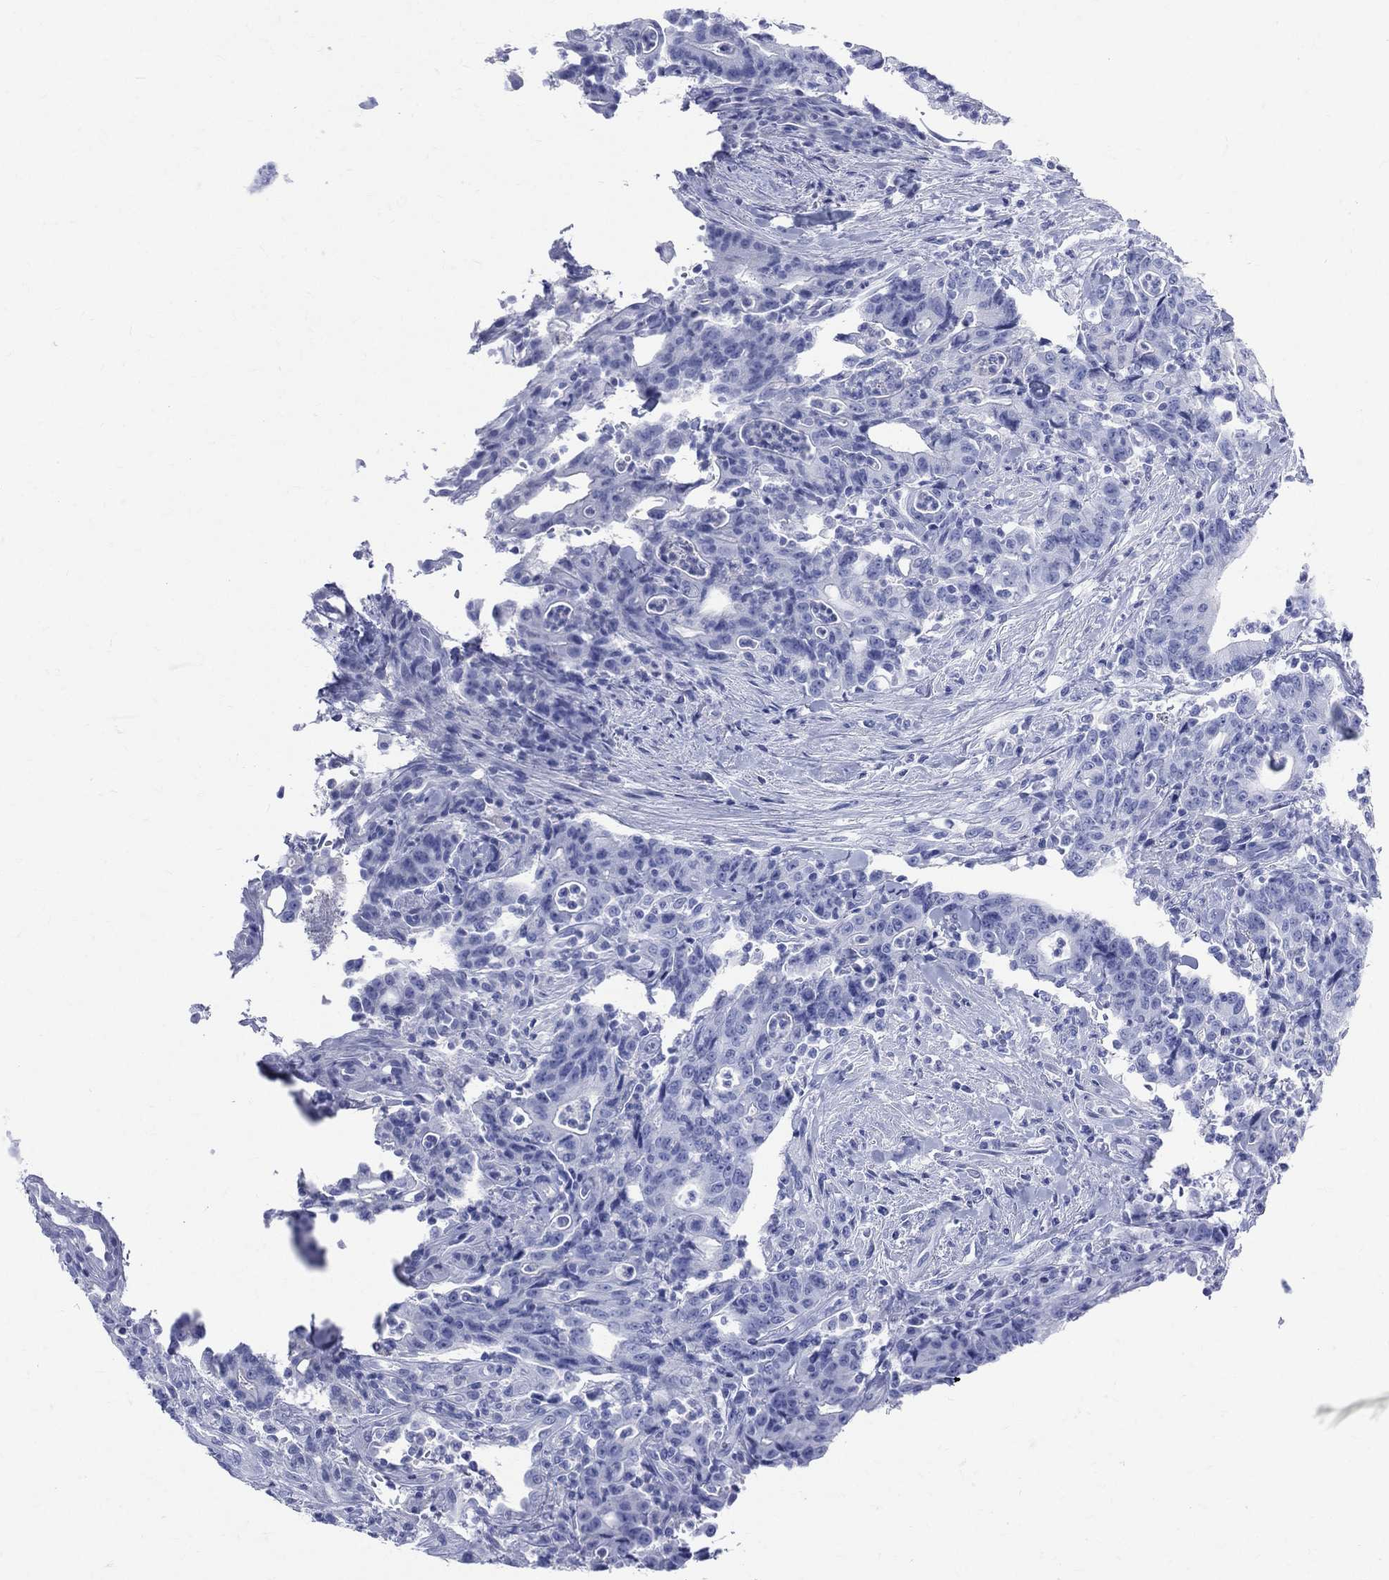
{"staining": {"intensity": "negative", "quantity": "none", "location": "none"}, "tissue": "colorectal cancer", "cell_type": "Tumor cells", "image_type": "cancer", "snomed": [{"axis": "morphology", "description": "Adenocarcinoma, NOS"}, {"axis": "topography", "description": "Colon"}], "caption": "An IHC image of colorectal cancer is shown. There is no staining in tumor cells of colorectal cancer. (Stains: DAB (3,3'-diaminobenzidine) immunohistochemistry with hematoxylin counter stain, Microscopy: brightfield microscopy at high magnification).", "gene": "SYP", "patient": {"sex": "male", "age": 70}}